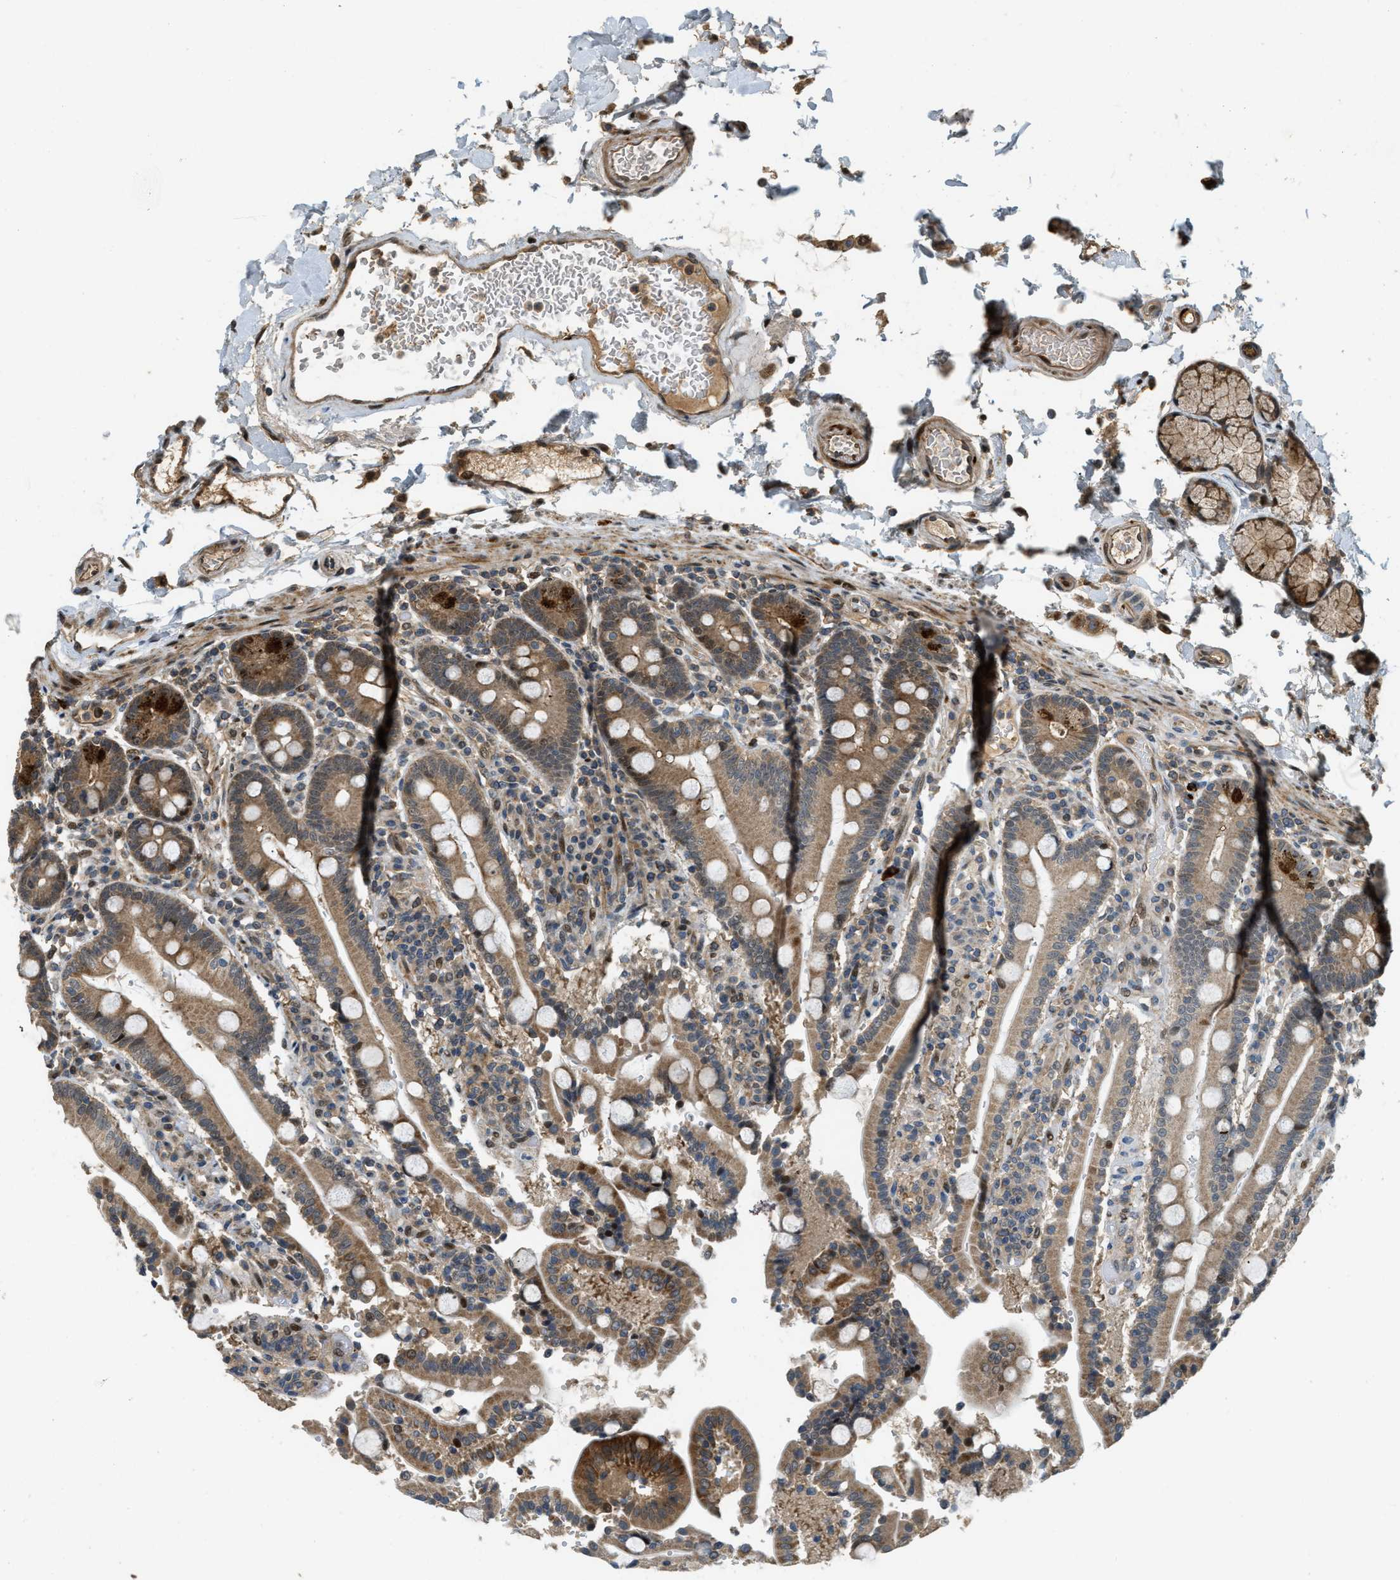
{"staining": {"intensity": "strong", "quantity": "25%-75%", "location": "cytoplasmic/membranous"}, "tissue": "duodenum", "cell_type": "Glandular cells", "image_type": "normal", "snomed": [{"axis": "morphology", "description": "Normal tissue, NOS"}, {"axis": "topography", "description": "Small intestine, NOS"}], "caption": "Benign duodenum demonstrates strong cytoplasmic/membranous positivity in about 25%-75% of glandular cells.", "gene": "TRAPPC14", "patient": {"sex": "female", "age": 71}}